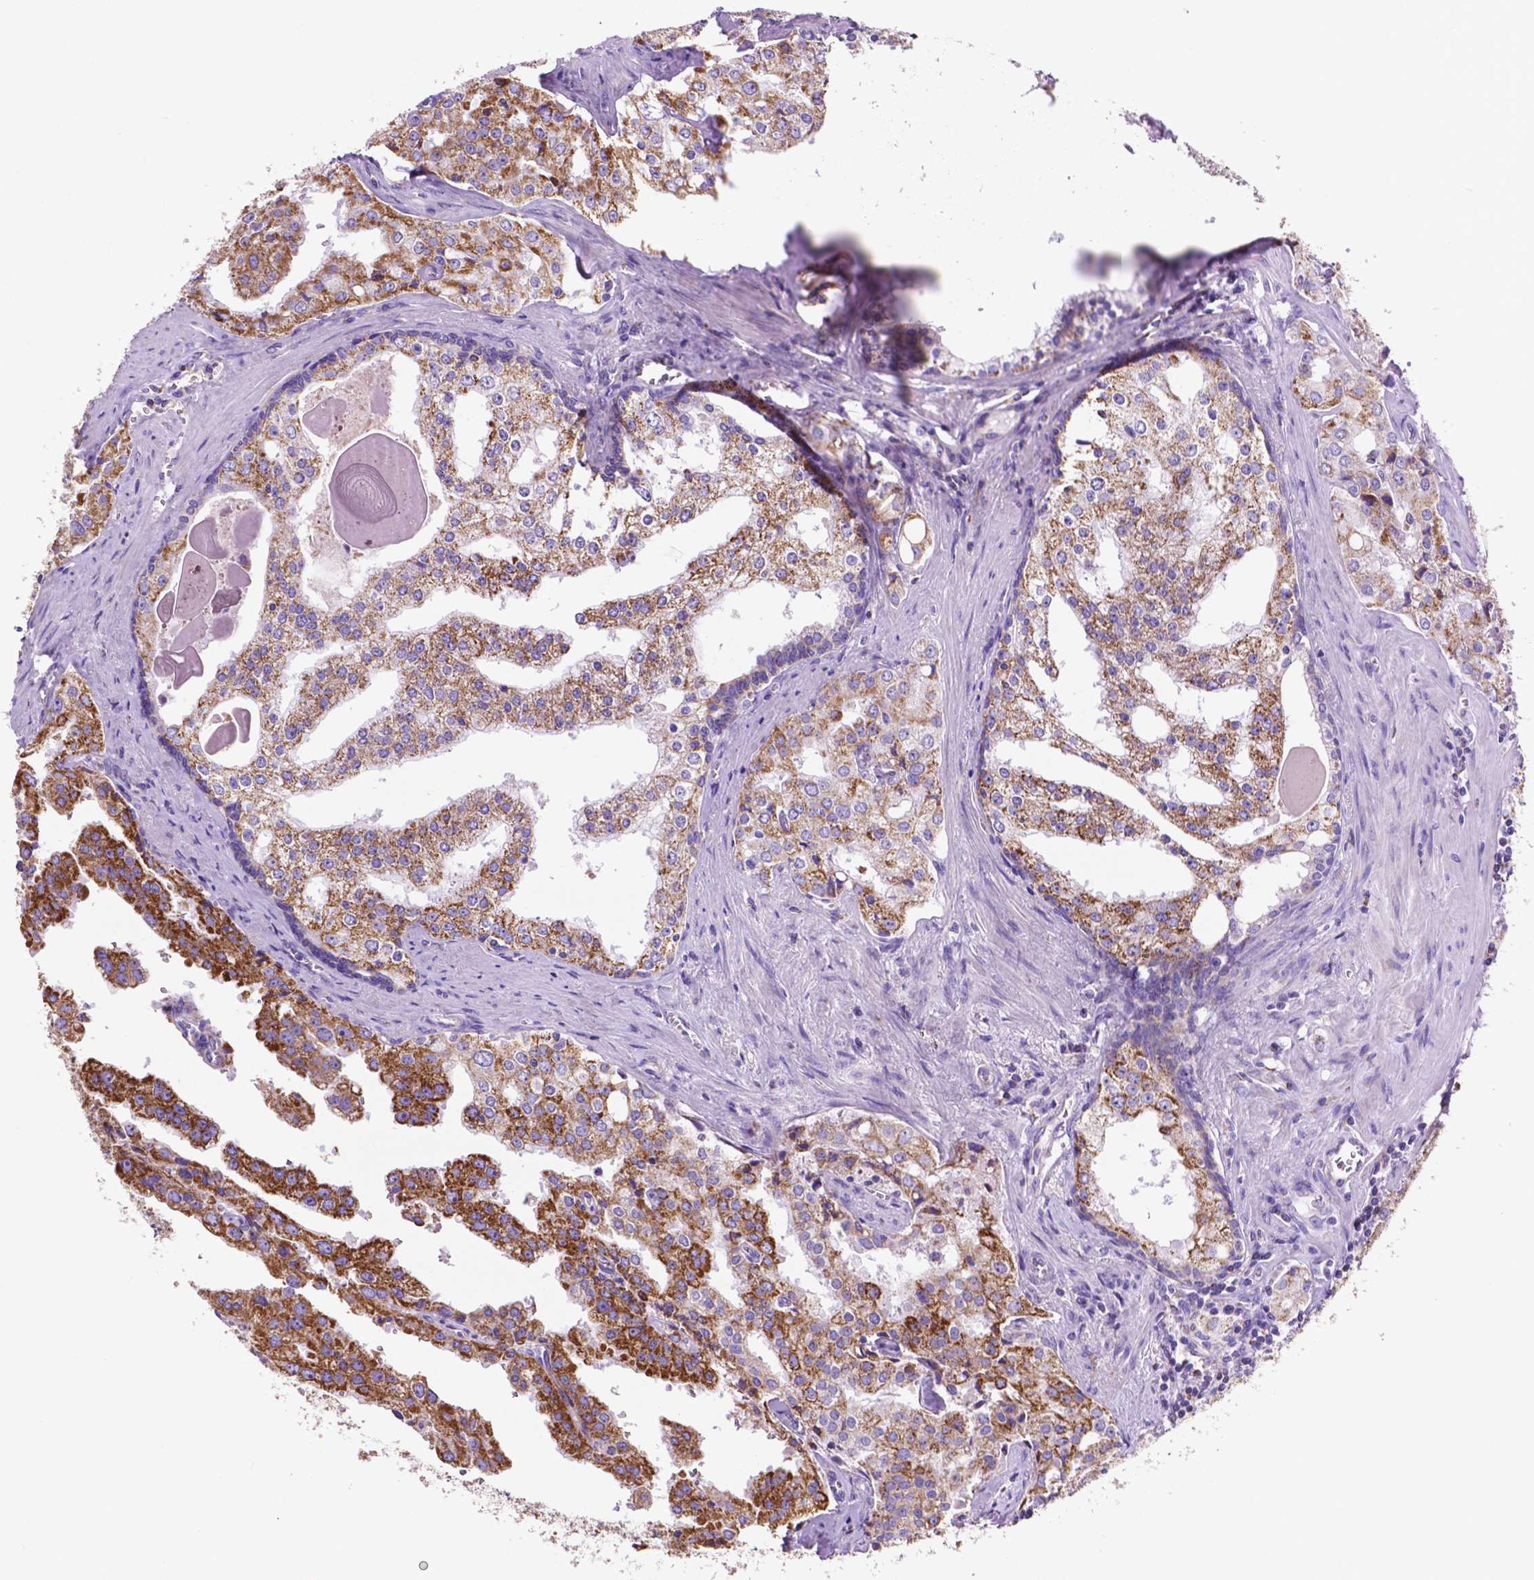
{"staining": {"intensity": "moderate", "quantity": ">75%", "location": "cytoplasmic/membranous"}, "tissue": "prostate cancer", "cell_type": "Tumor cells", "image_type": "cancer", "snomed": [{"axis": "morphology", "description": "Adenocarcinoma, High grade"}, {"axis": "topography", "description": "Prostate"}], "caption": "IHC micrograph of neoplastic tissue: prostate cancer (high-grade adenocarcinoma) stained using immunohistochemistry shows medium levels of moderate protein expression localized specifically in the cytoplasmic/membranous of tumor cells, appearing as a cytoplasmic/membranous brown color.", "gene": "GDPD5", "patient": {"sex": "male", "age": 68}}